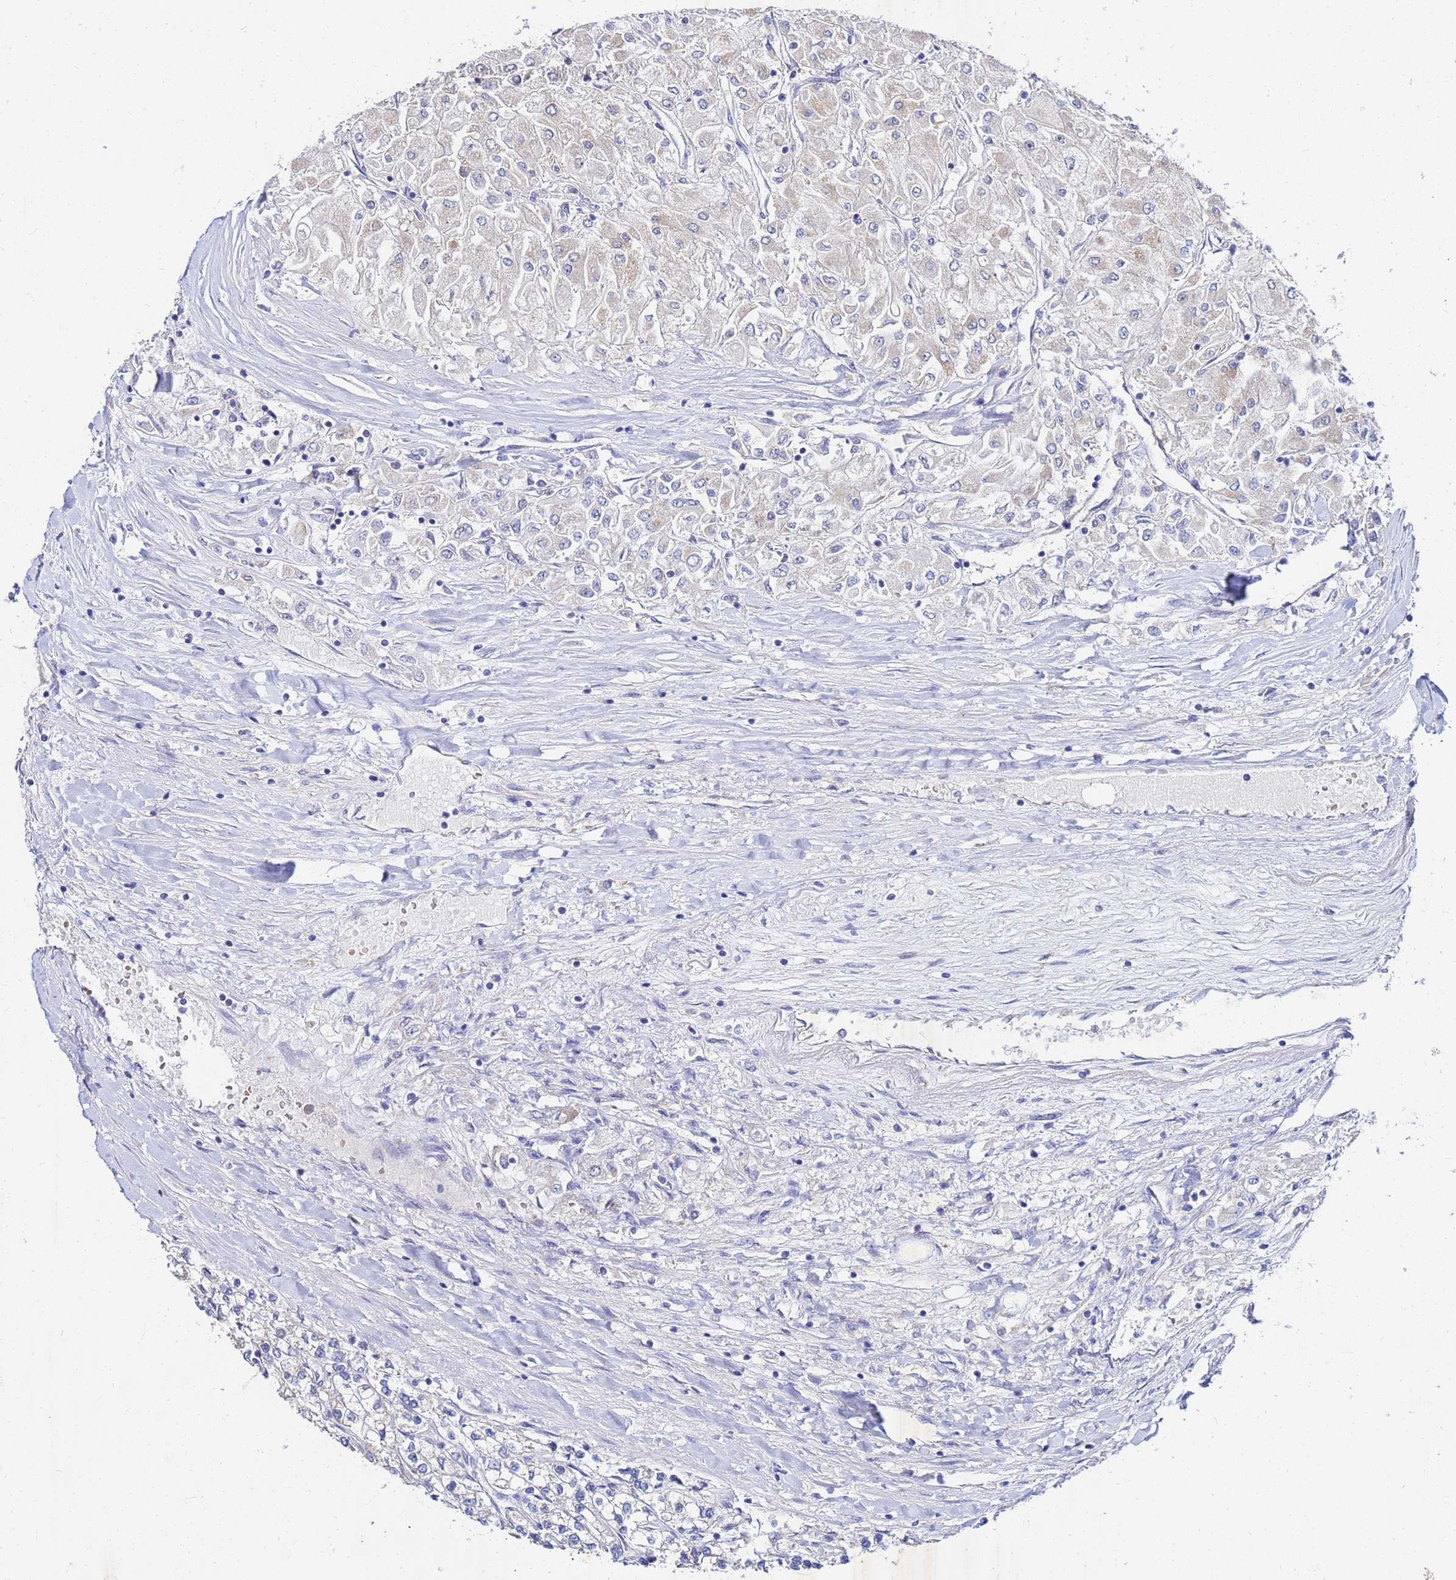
{"staining": {"intensity": "negative", "quantity": "none", "location": "none"}, "tissue": "renal cancer", "cell_type": "Tumor cells", "image_type": "cancer", "snomed": [{"axis": "morphology", "description": "Adenocarcinoma, NOS"}, {"axis": "topography", "description": "Kidney"}], "caption": "A high-resolution image shows IHC staining of renal cancer, which exhibits no significant expression in tumor cells. (DAB immunohistochemistry (IHC), high magnification).", "gene": "FAHD2A", "patient": {"sex": "male", "age": 80}}